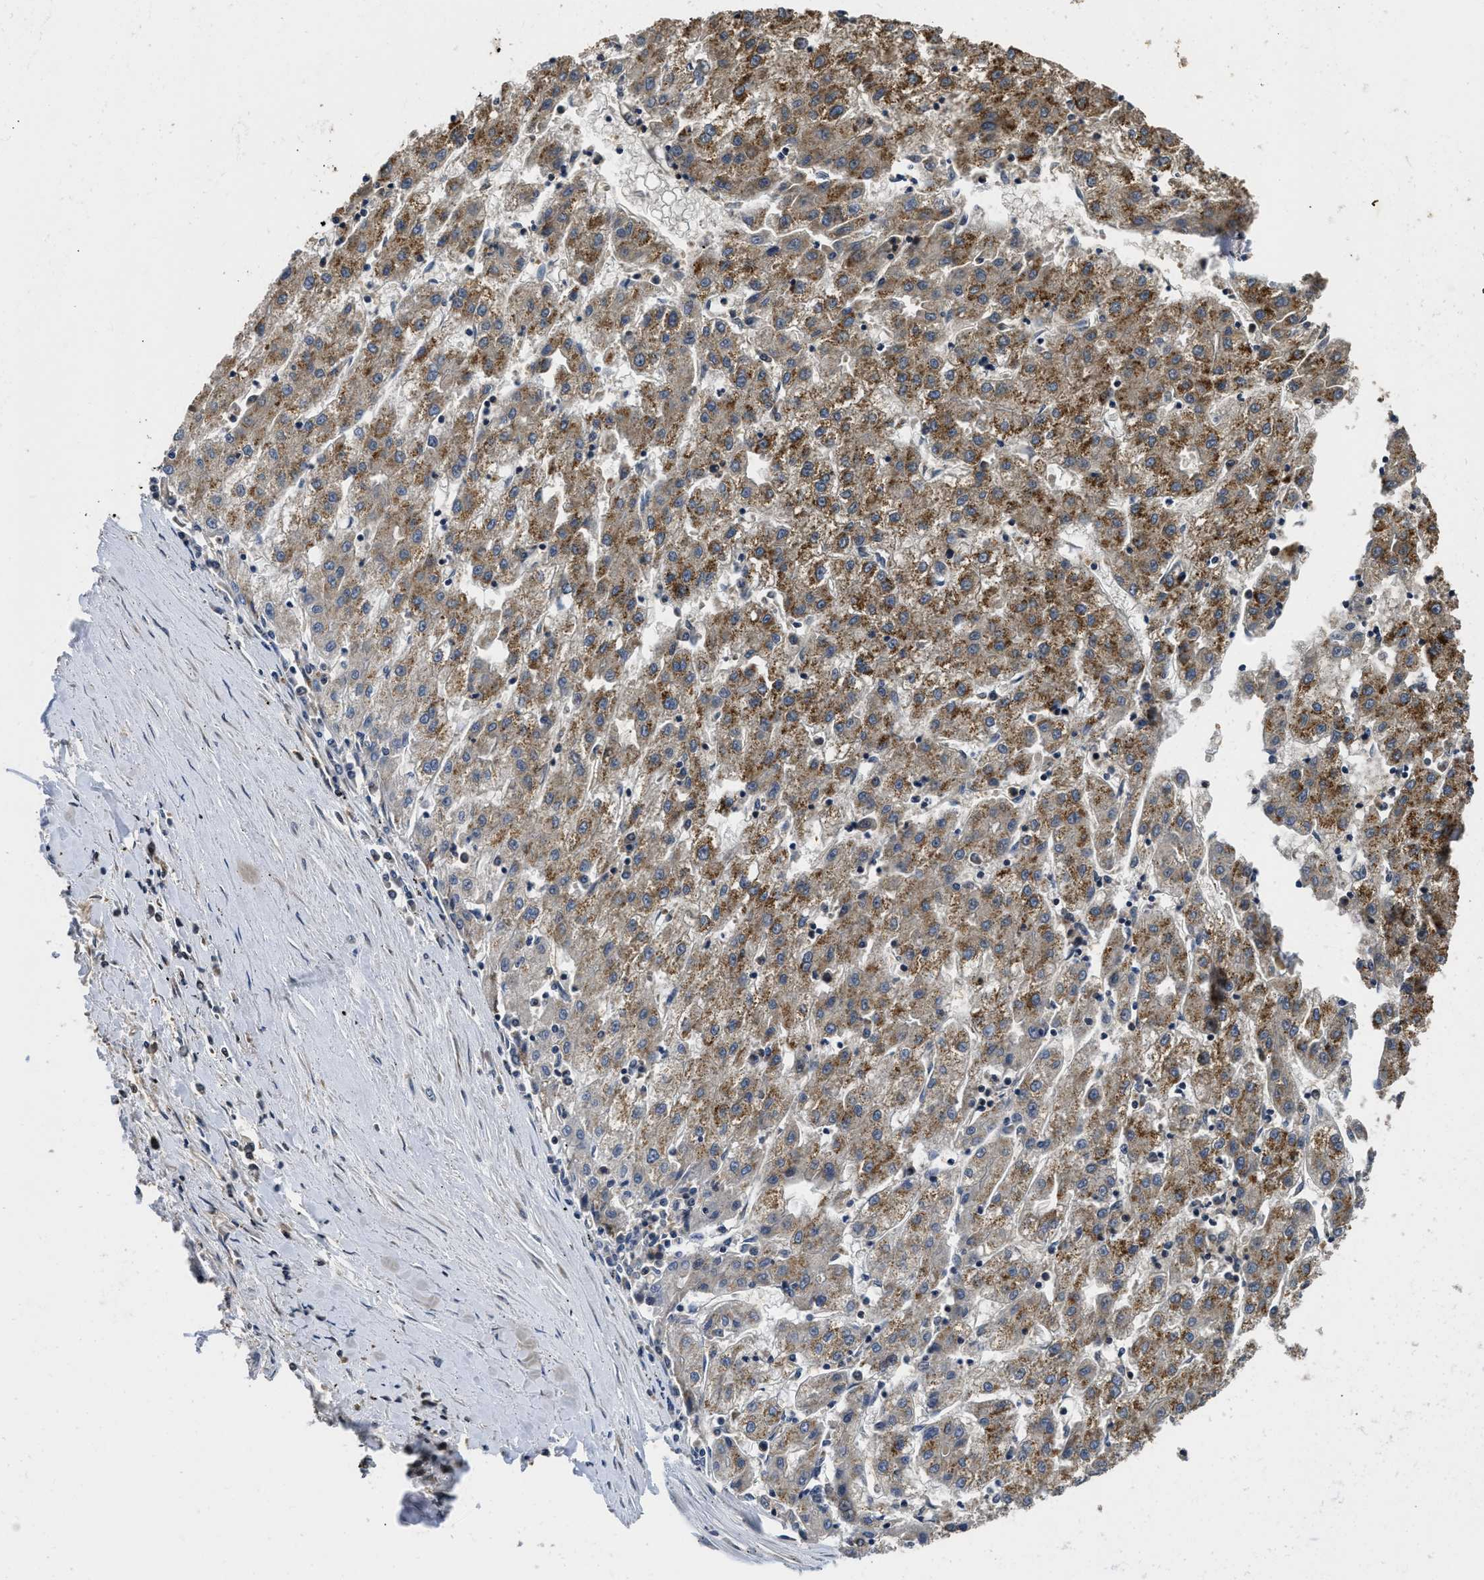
{"staining": {"intensity": "moderate", "quantity": ">75%", "location": "cytoplasmic/membranous"}, "tissue": "liver cancer", "cell_type": "Tumor cells", "image_type": "cancer", "snomed": [{"axis": "morphology", "description": "Carcinoma, Hepatocellular, NOS"}, {"axis": "topography", "description": "Liver"}], "caption": "Protein analysis of liver cancer (hepatocellular carcinoma) tissue shows moderate cytoplasmic/membranous expression in about >75% of tumor cells. (Brightfield microscopy of DAB IHC at high magnification).", "gene": "ADSL", "patient": {"sex": "male", "age": 72}}